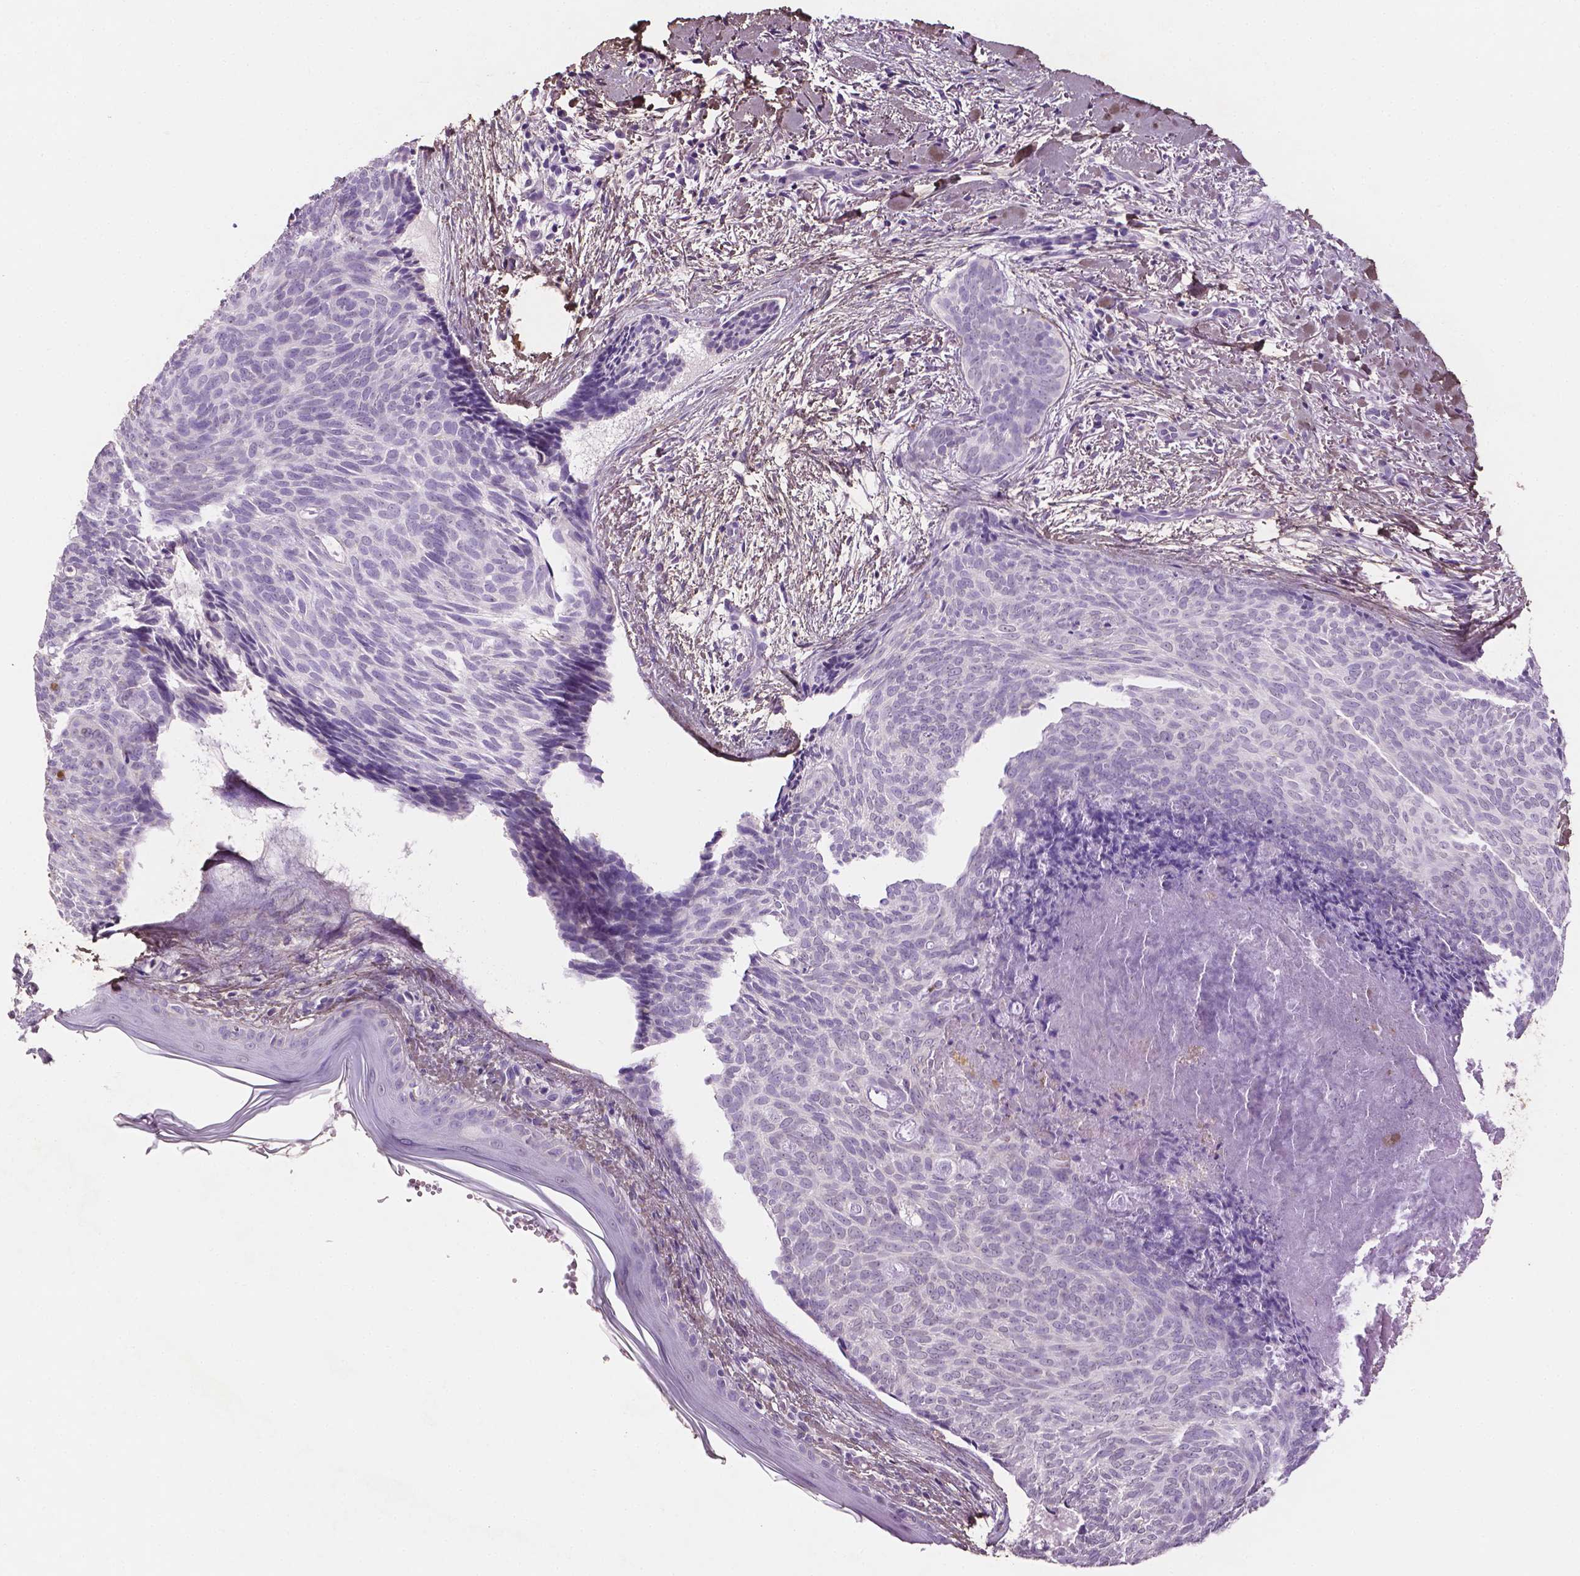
{"staining": {"intensity": "negative", "quantity": "none", "location": "none"}, "tissue": "skin cancer", "cell_type": "Tumor cells", "image_type": "cancer", "snomed": [{"axis": "morphology", "description": "Basal cell carcinoma"}, {"axis": "topography", "description": "Skin"}], "caption": "An IHC histopathology image of basal cell carcinoma (skin) is shown. There is no staining in tumor cells of basal cell carcinoma (skin).", "gene": "DLG2", "patient": {"sex": "female", "age": 82}}